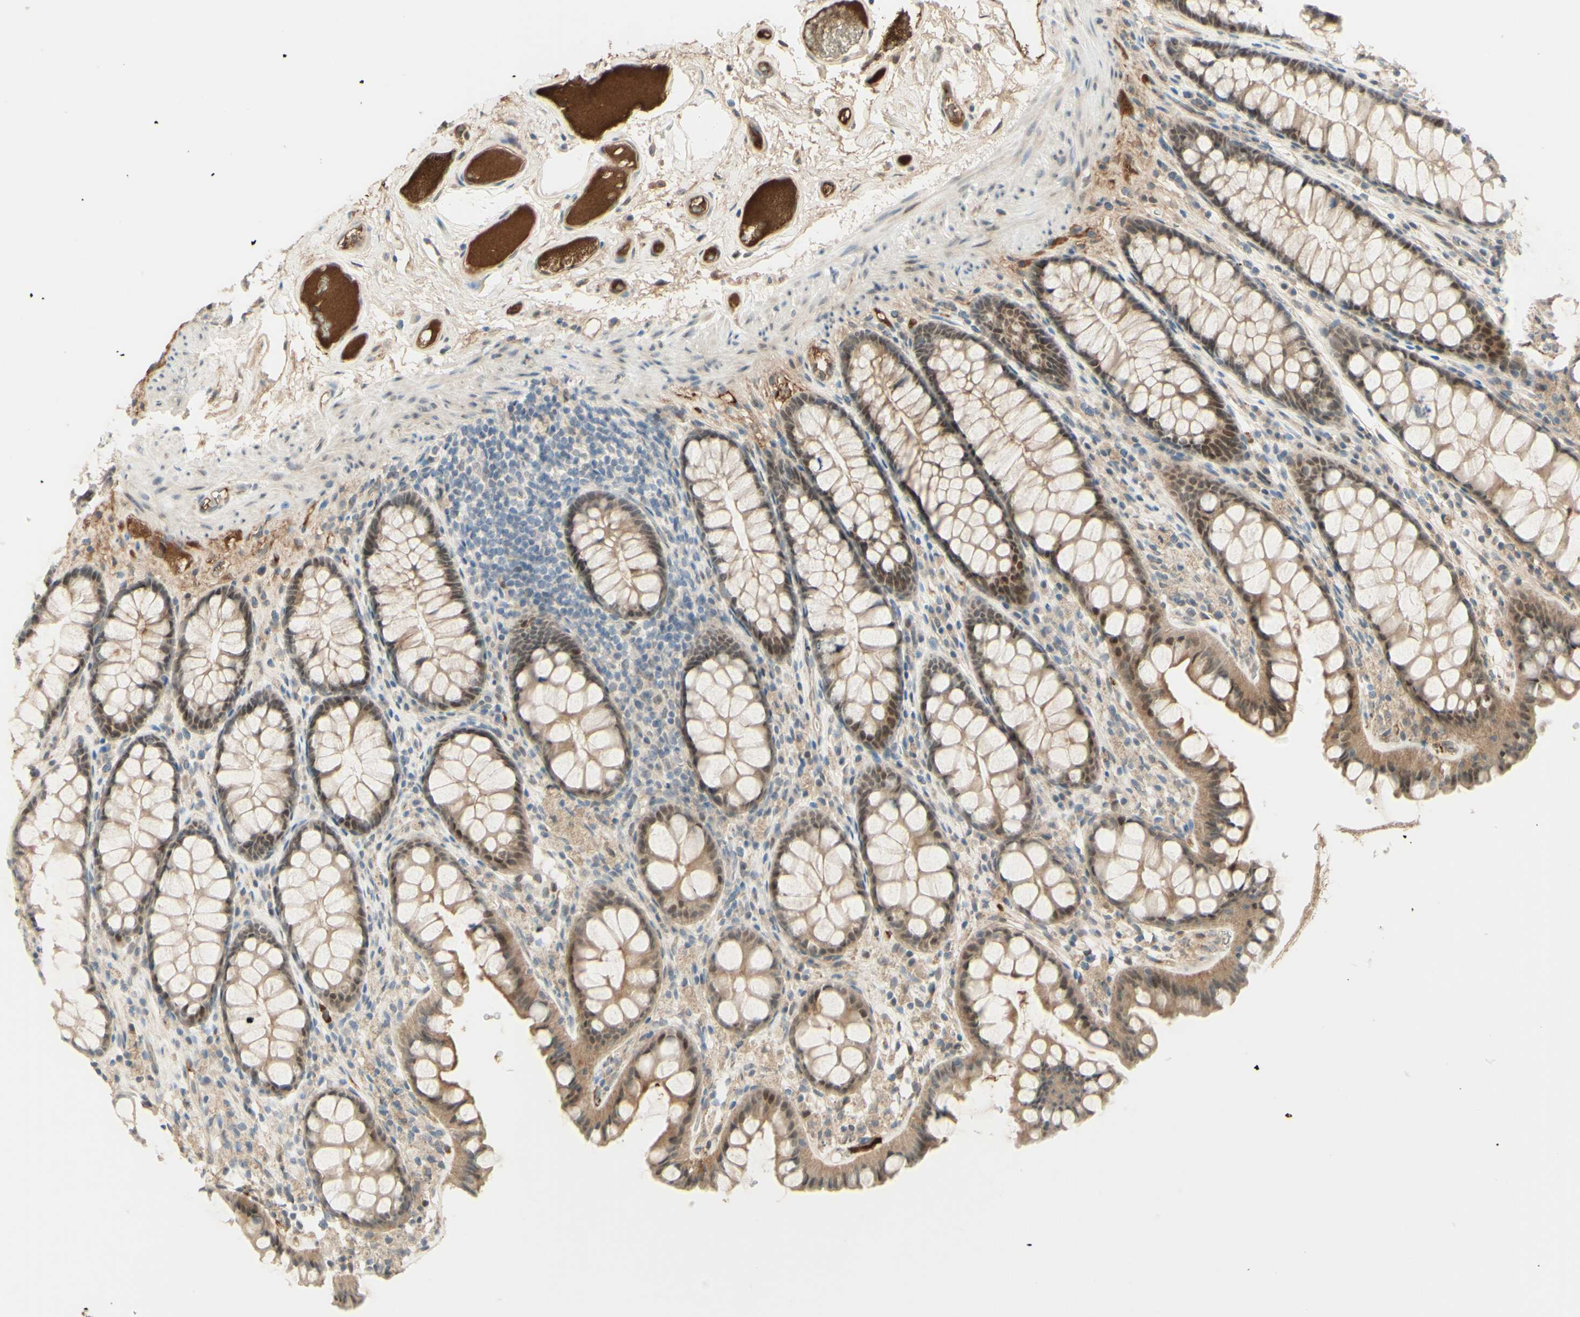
{"staining": {"intensity": "moderate", "quantity": ">75%", "location": "cytoplasmic/membranous"}, "tissue": "colon", "cell_type": "Endothelial cells", "image_type": "normal", "snomed": [{"axis": "morphology", "description": "Normal tissue, NOS"}, {"axis": "topography", "description": "Colon"}], "caption": "Immunohistochemical staining of normal colon displays moderate cytoplasmic/membranous protein positivity in approximately >75% of endothelial cells. Using DAB (brown) and hematoxylin (blue) stains, captured at high magnification using brightfield microscopy.", "gene": "ANGPT2", "patient": {"sex": "female", "age": 55}}